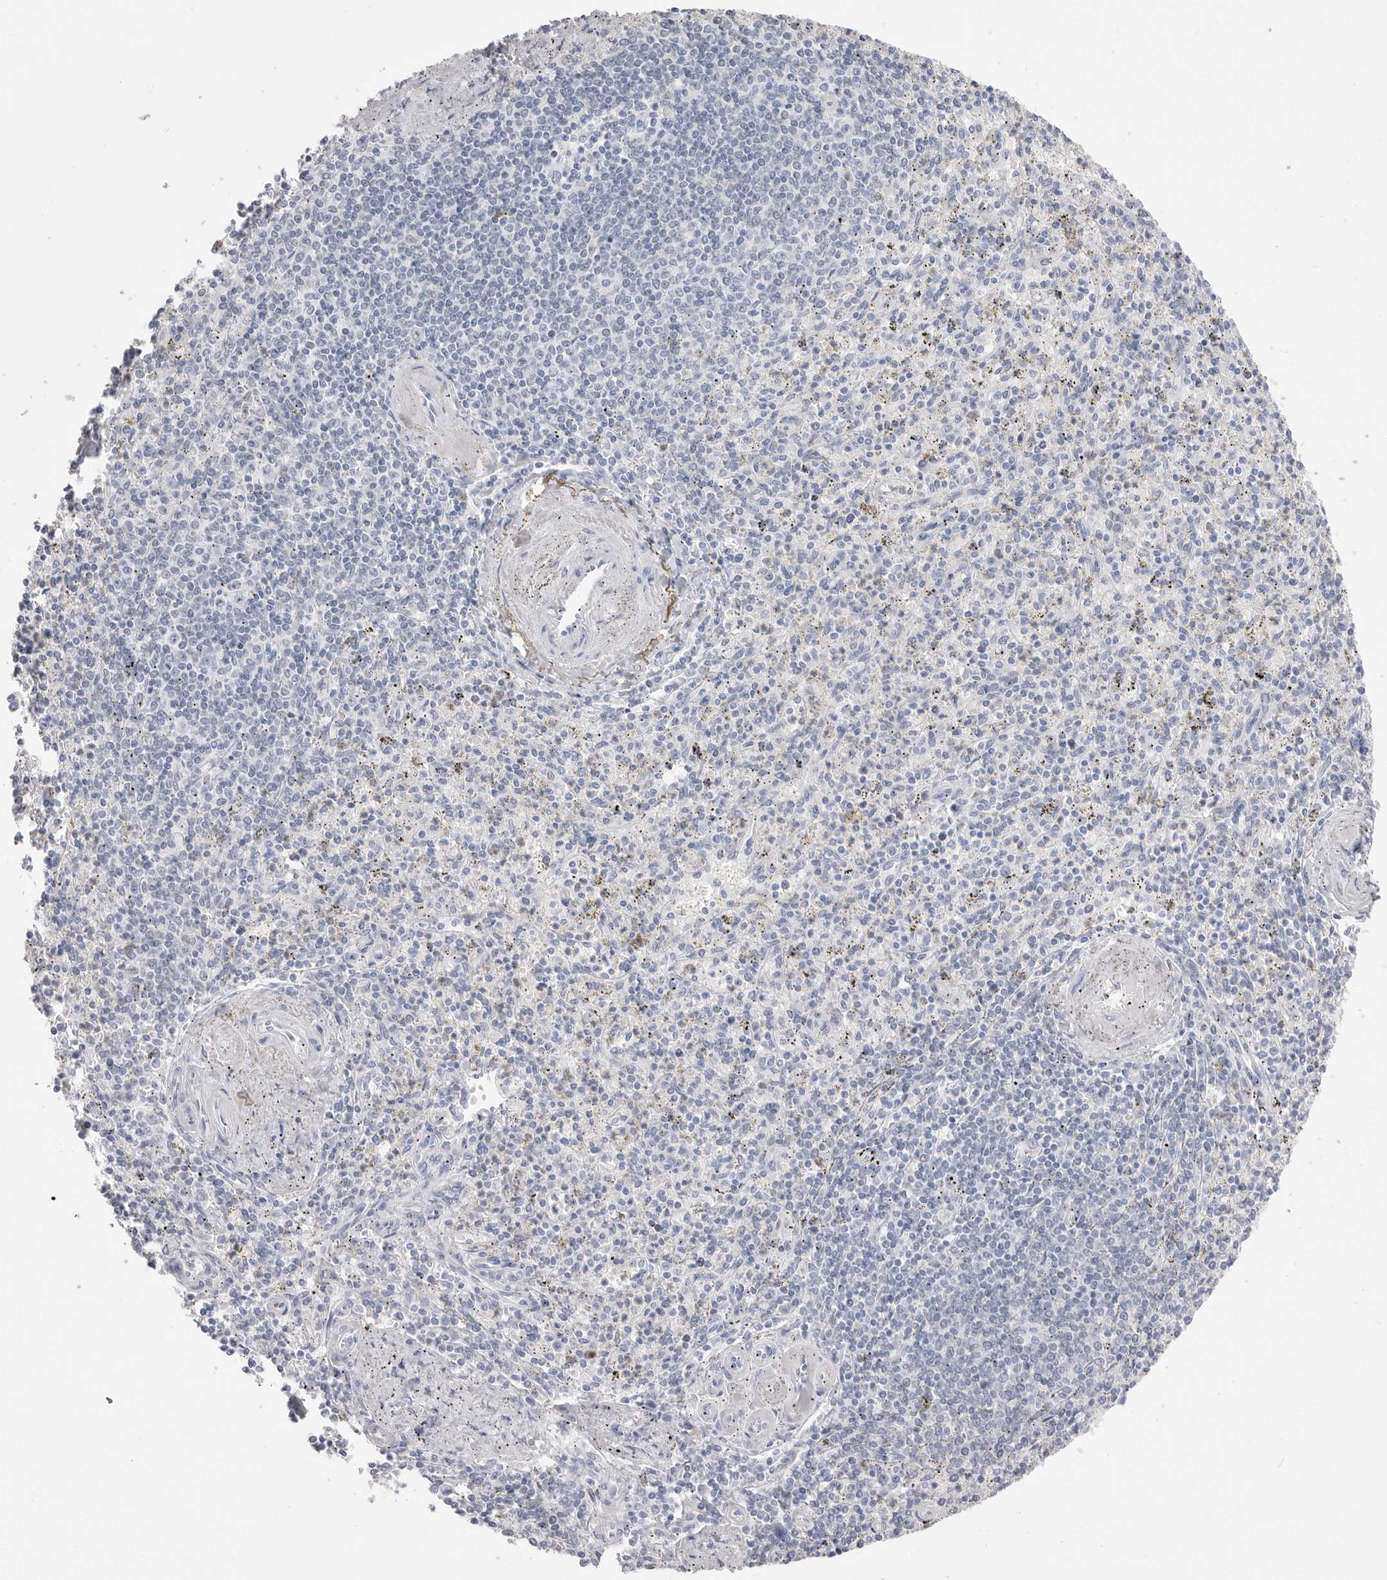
{"staining": {"intensity": "negative", "quantity": "none", "location": "none"}, "tissue": "spleen", "cell_type": "Cells in red pulp", "image_type": "normal", "snomed": [{"axis": "morphology", "description": "Normal tissue, NOS"}, {"axis": "topography", "description": "Spleen"}], "caption": "Immunohistochemical staining of unremarkable human spleen shows no significant expression in cells in red pulp. (DAB immunohistochemistry (IHC), high magnification).", "gene": "CPB1", "patient": {"sex": "male", "age": 72}}